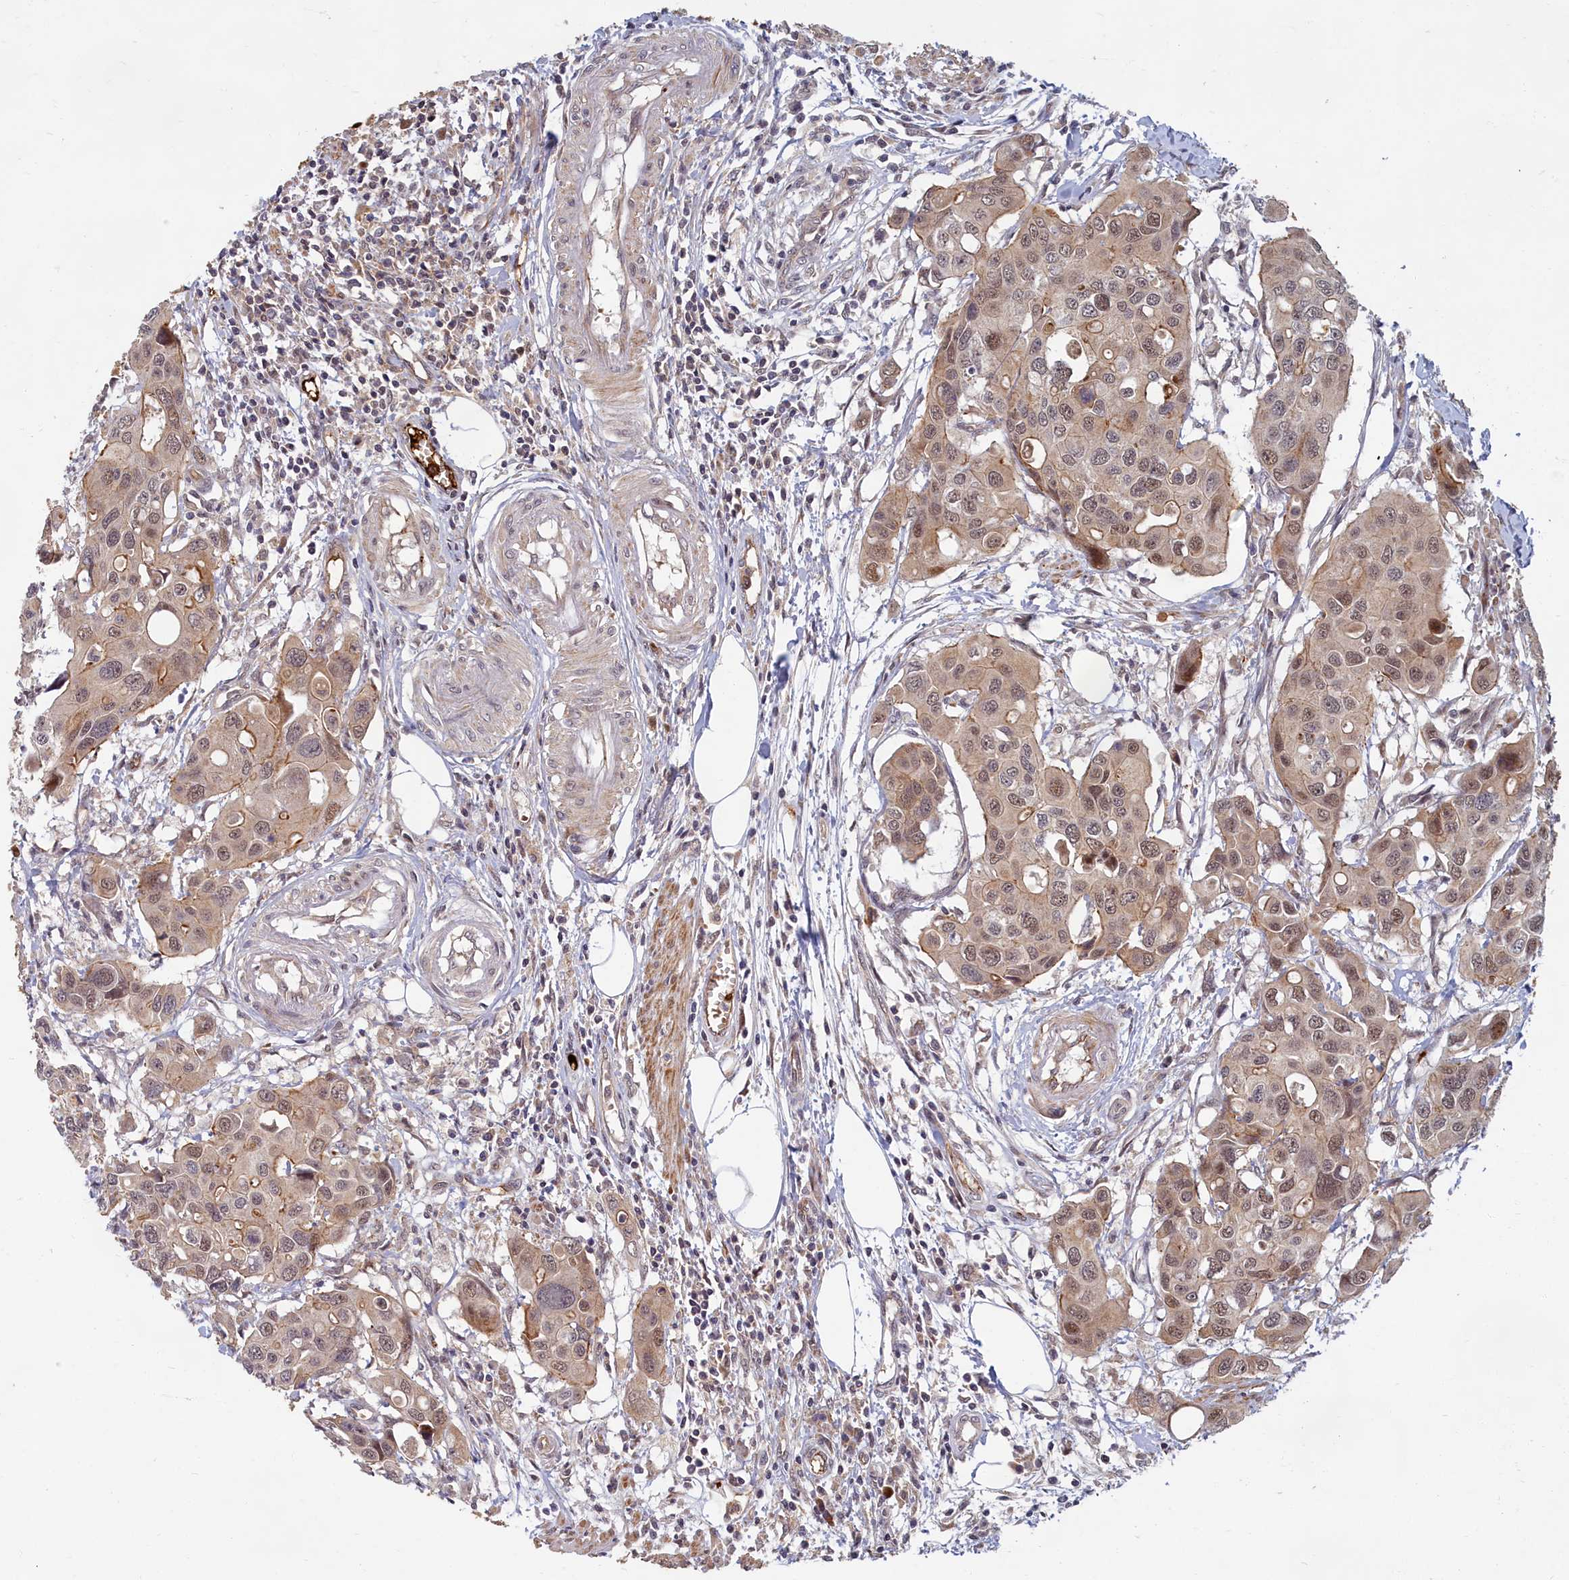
{"staining": {"intensity": "weak", "quantity": "25%-75%", "location": "cytoplasmic/membranous,nuclear"}, "tissue": "colorectal cancer", "cell_type": "Tumor cells", "image_type": "cancer", "snomed": [{"axis": "morphology", "description": "Adenocarcinoma, NOS"}, {"axis": "topography", "description": "Colon"}], "caption": "The histopathology image shows immunohistochemical staining of adenocarcinoma (colorectal). There is weak cytoplasmic/membranous and nuclear expression is appreciated in approximately 25%-75% of tumor cells.", "gene": "EARS2", "patient": {"sex": "male", "age": 77}}